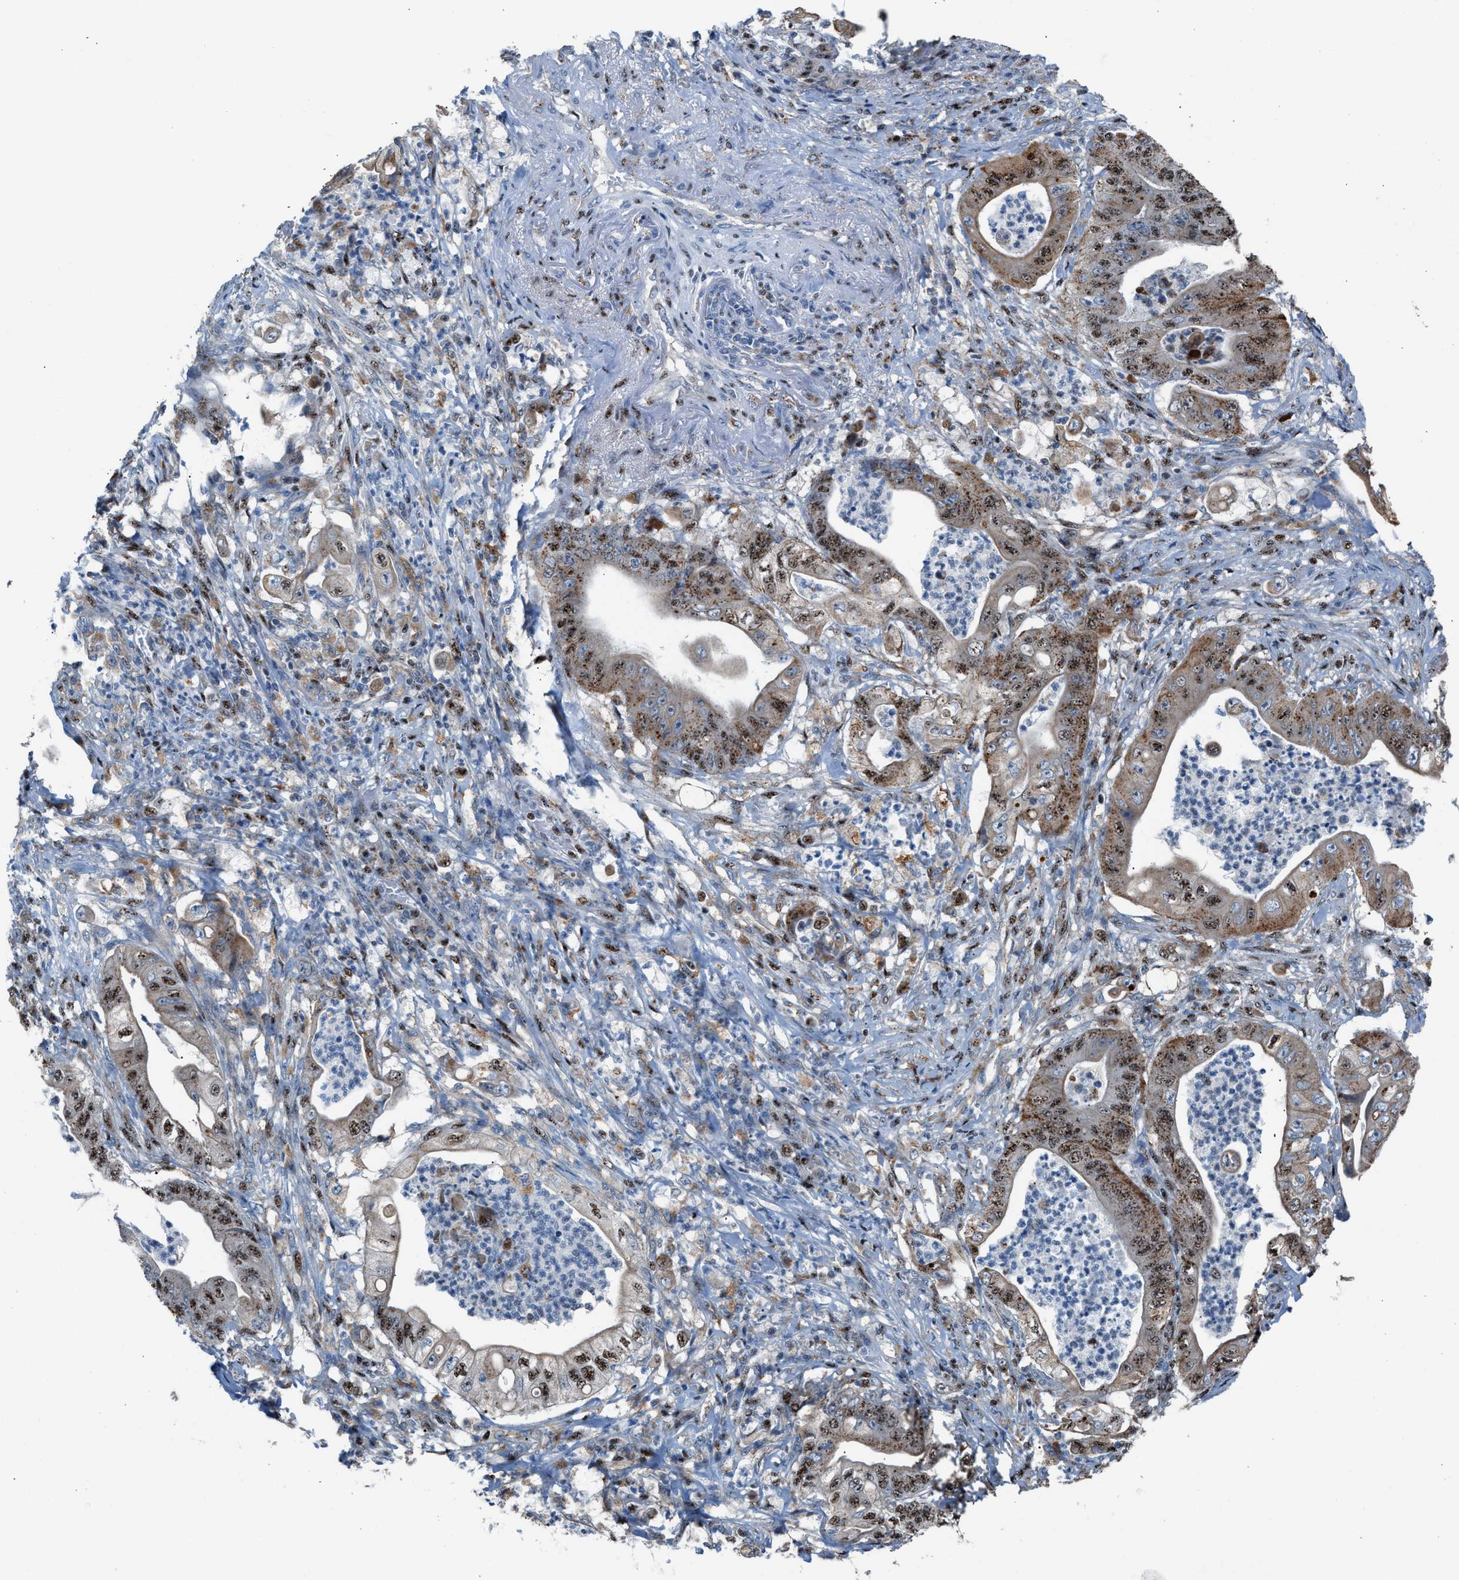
{"staining": {"intensity": "moderate", "quantity": ">75%", "location": "cytoplasmic/membranous,nuclear"}, "tissue": "stomach cancer", "cell_type": "Tumor cells", "image_type": "cancer", "snomed": [{"axis": "morphology", "description": "Adenocarcinoma, NOS"}, {"axis": "topography", "description": "Stomach"}], "caption": "Adenocarcinoma (stomach) stained for a protein demonstrates moderate cytoplasmic/membranous and nuclear positivity in tumor cells. (Stains: DAB (3,3'-diaminobenzidine) in brown, nuclei in blue, Microscopy: brightfield microscopy at high magnification).", "gene": "CENPP", "patient": {"sex": "female", "age": 73}}